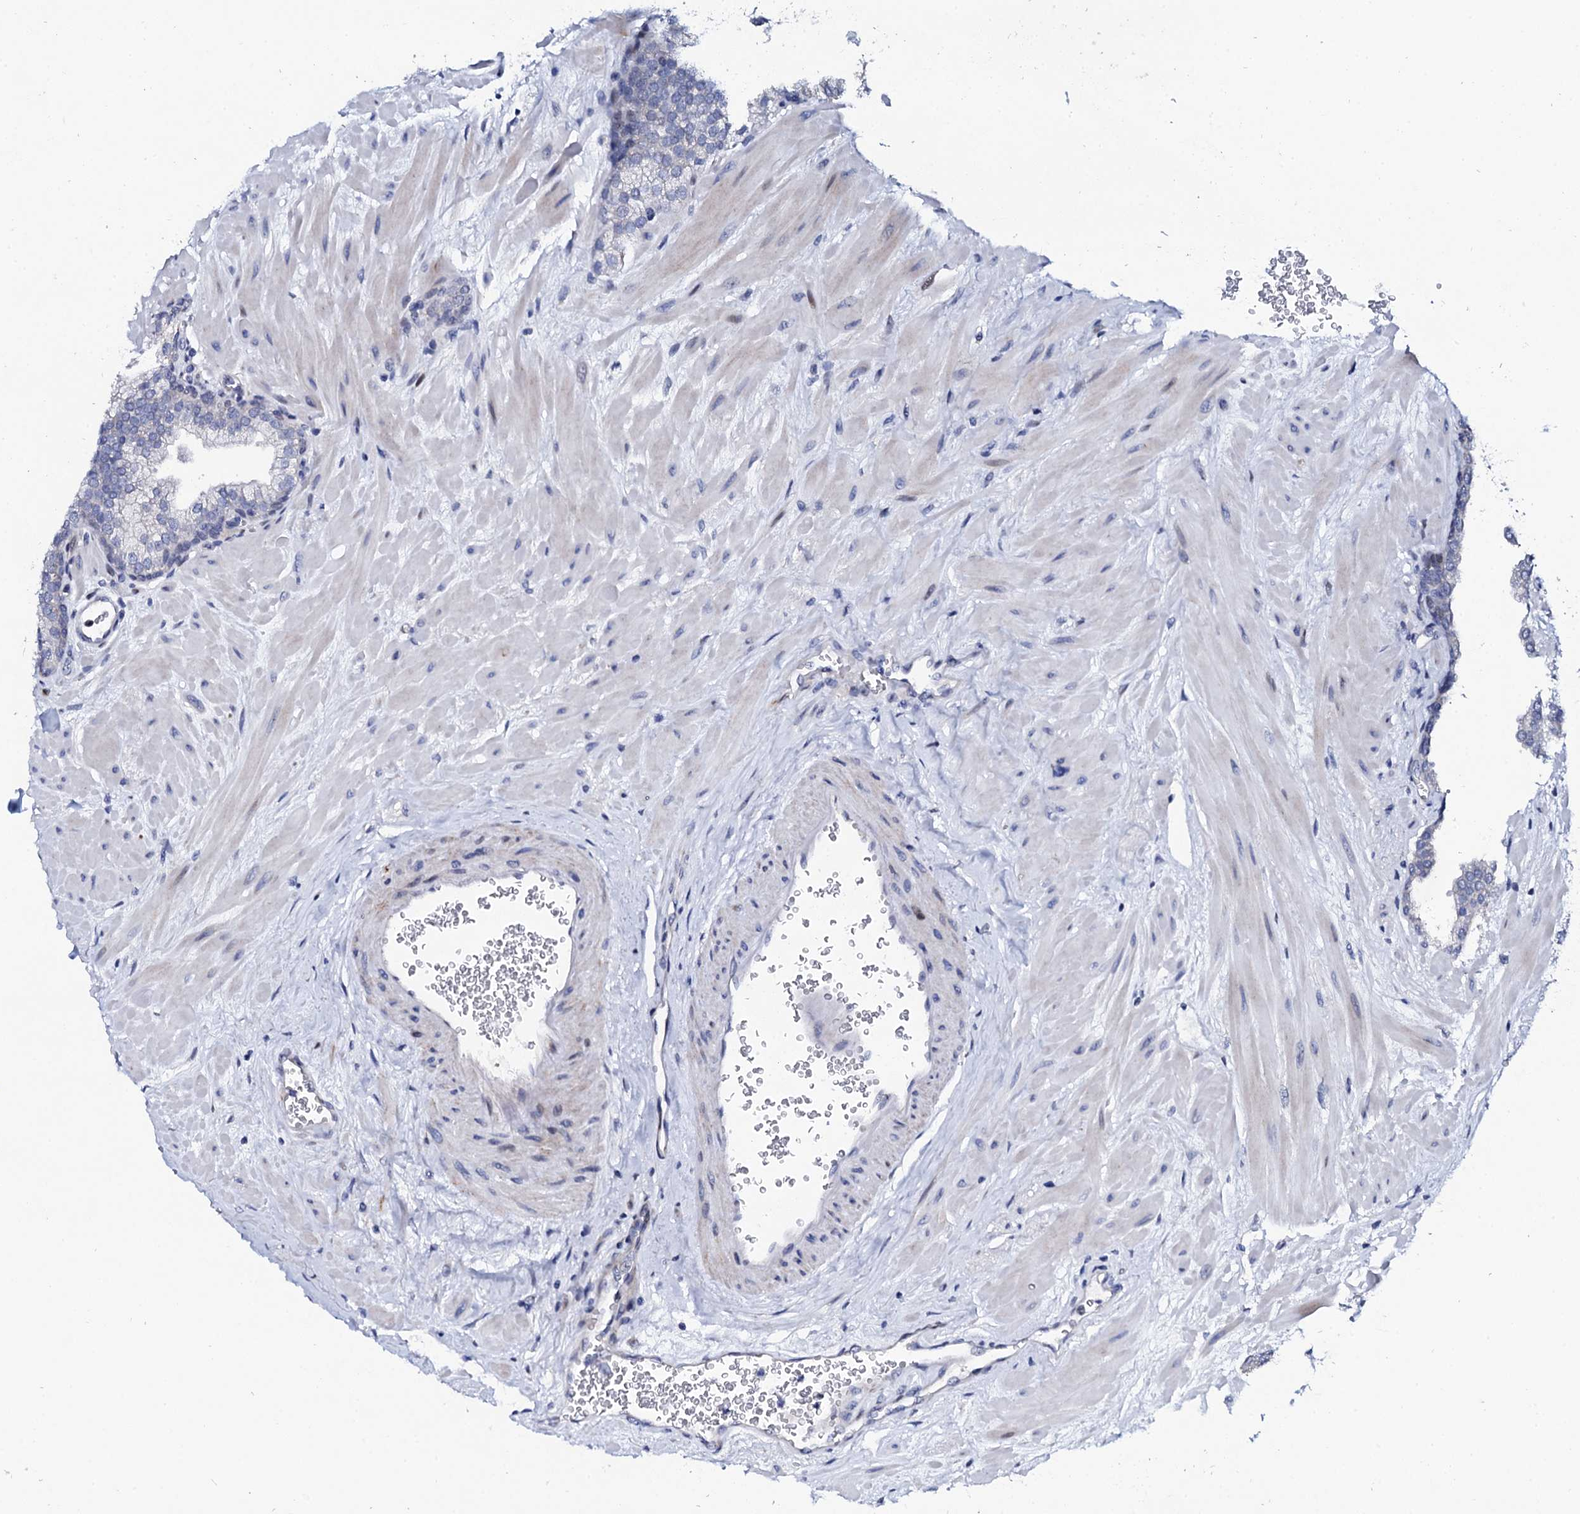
{"staining": {"intensity": "negative", "quantity": "none", "location": "none"}, "tissue": "prostate", "cell_type": "Glandular cells", "image_type": "normal", "snomed": [{"axis": "morphology", "description": "Normal tissue, NOS"}, {"axis": "topography", "description": "Prostate"}], "caption": "Glandular cells are negative for brown protein staining in normal prostate. The staining is performed using DAB brown chromogen with nuclei counter-stained in using hematoxylin.", "gene": "NUDT13", "patient": {"sex": "male", "age": 60}}